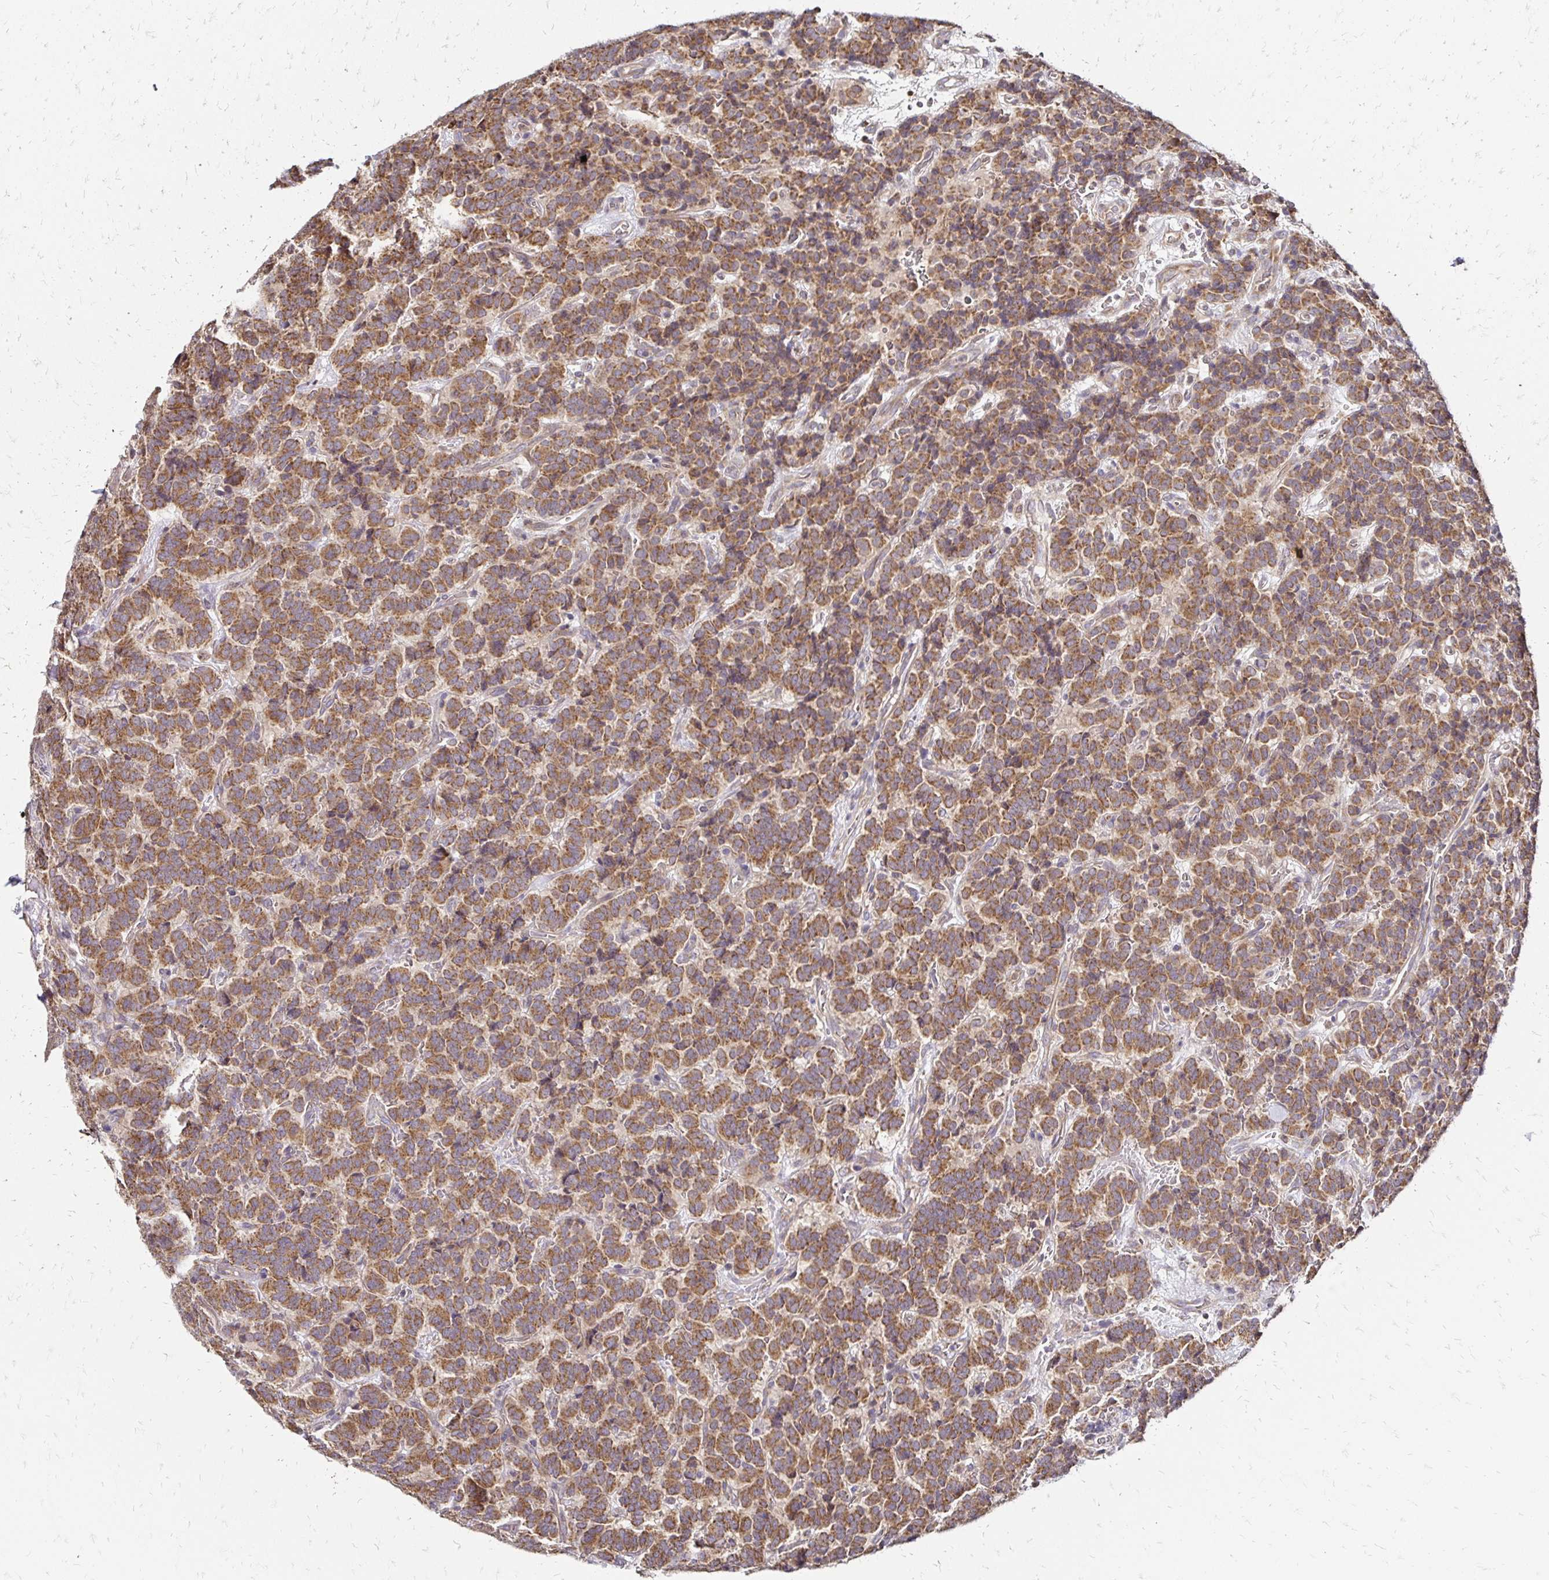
{"staining": {"intensity": "moderate", "quantity": ">75%", "location": "cytoplasmic/membranous"}, "tissue": "carcinoid", "cell_type": "Tumor cells", "image_type": "cancer", "snomed": [{"axis": "morphology", "description": "Carcinoid, malignant, NOS"}, {"axis": "topography", "description": "Pancreas"}], "caption": "A micrograph of malignant carcinoid stained for a protein exhibits moderate cytoplasmic/membranous brown staining in tumor cells.", "gene": "ZW10", "patient": {"sex": "male", "age": 36}}